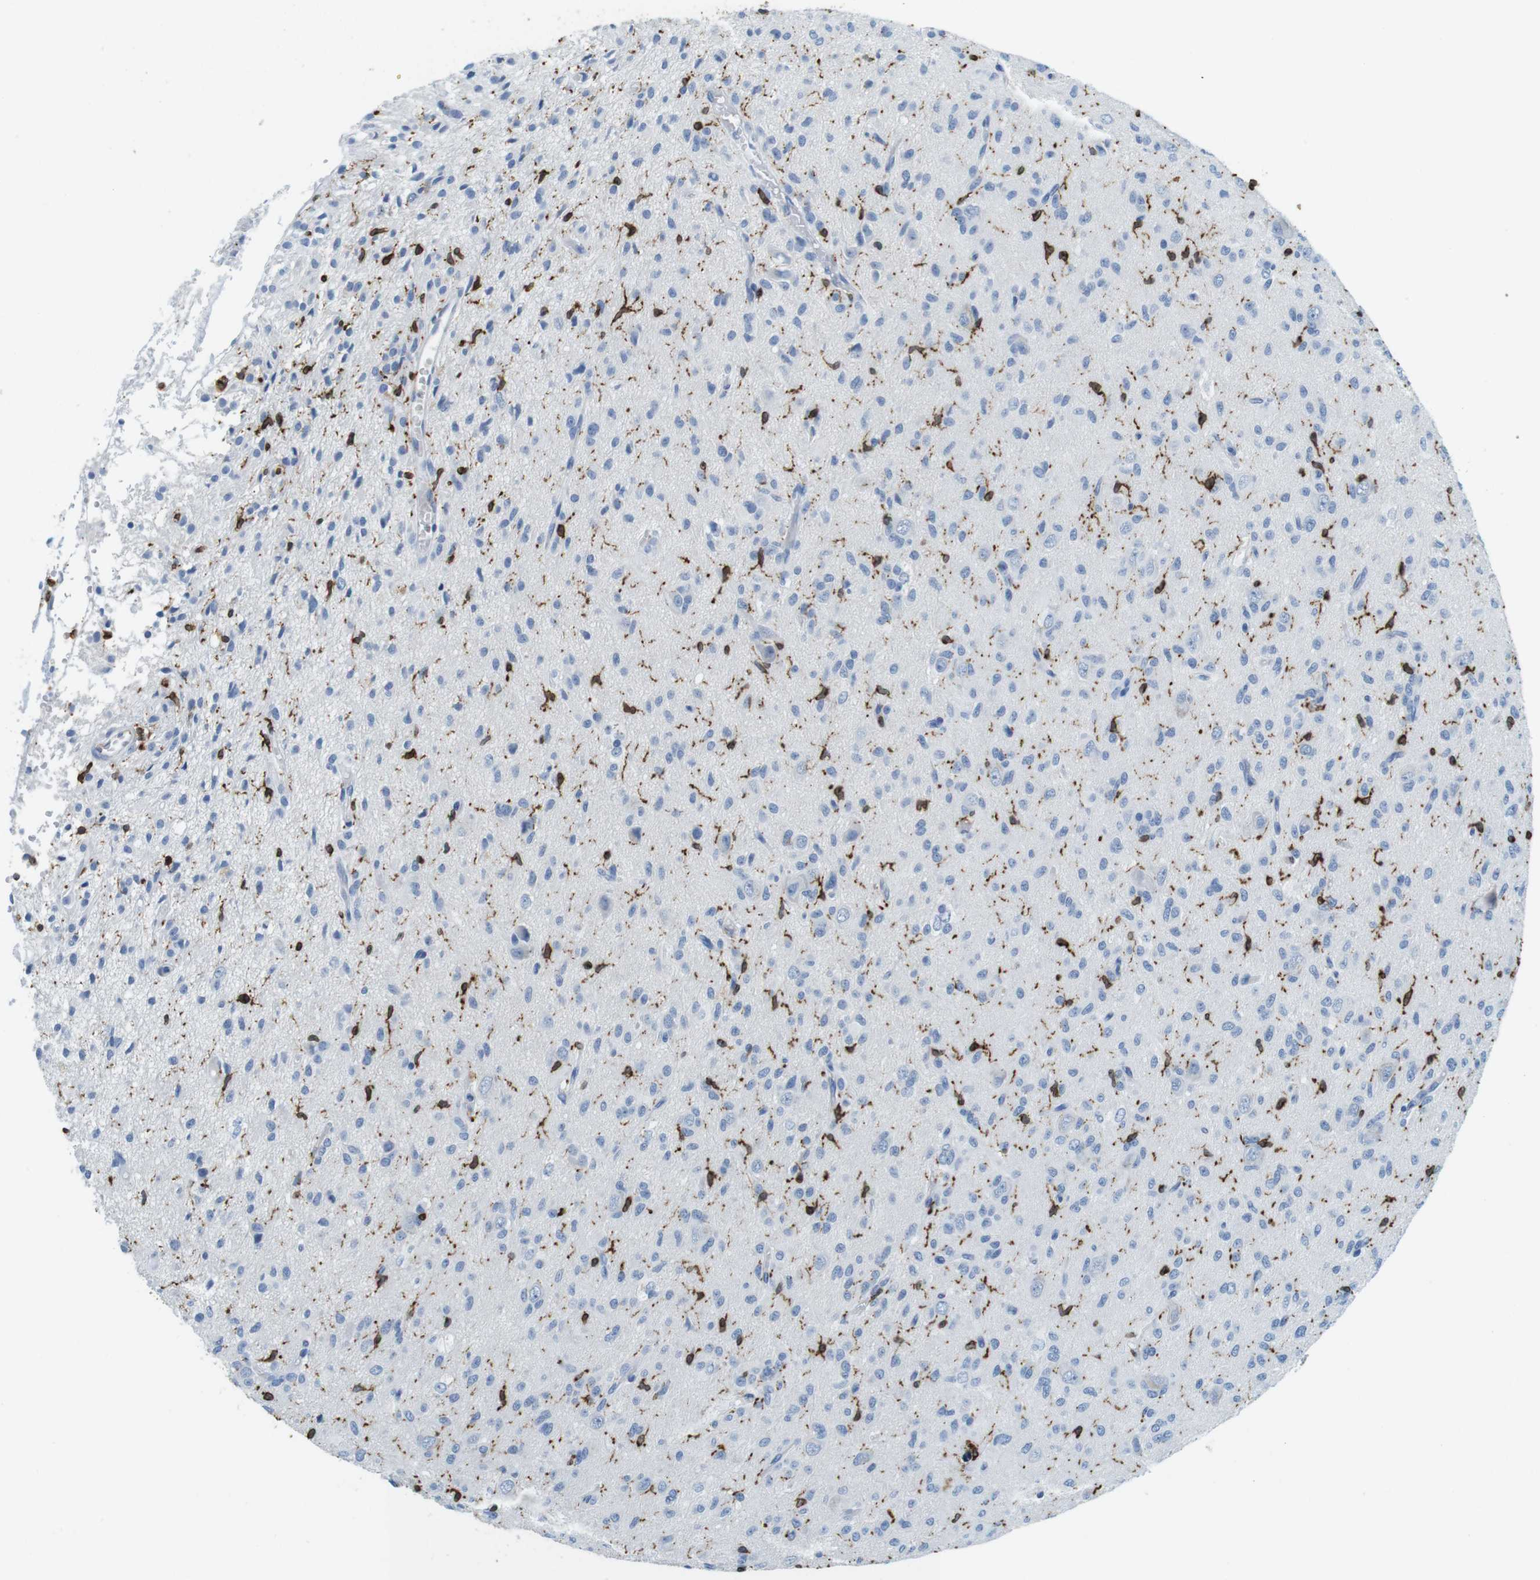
{"staining": {"intensity": "strong", "quantity": "<25%", "location": "cytoplasmic/membranous"}, "tissue": "glioma", "cell_type": "Tumor cells", "image_type": "cancer", "snomed": [{"axis": "morphology", "description": "Glioma, malignant, High grade"}, {"axis": "topography", "description": "Brain"}], "caption": "DAB (3,3'-diaminobenzidine) immunohistochemical staining of high-grade glioma (malignant) exhibits strong cytoplasmic/membranous protein positivity in approximately <25% of tumor cells.", "gene": "CIITA", "patient": {"sex": "female", "age": 59}}